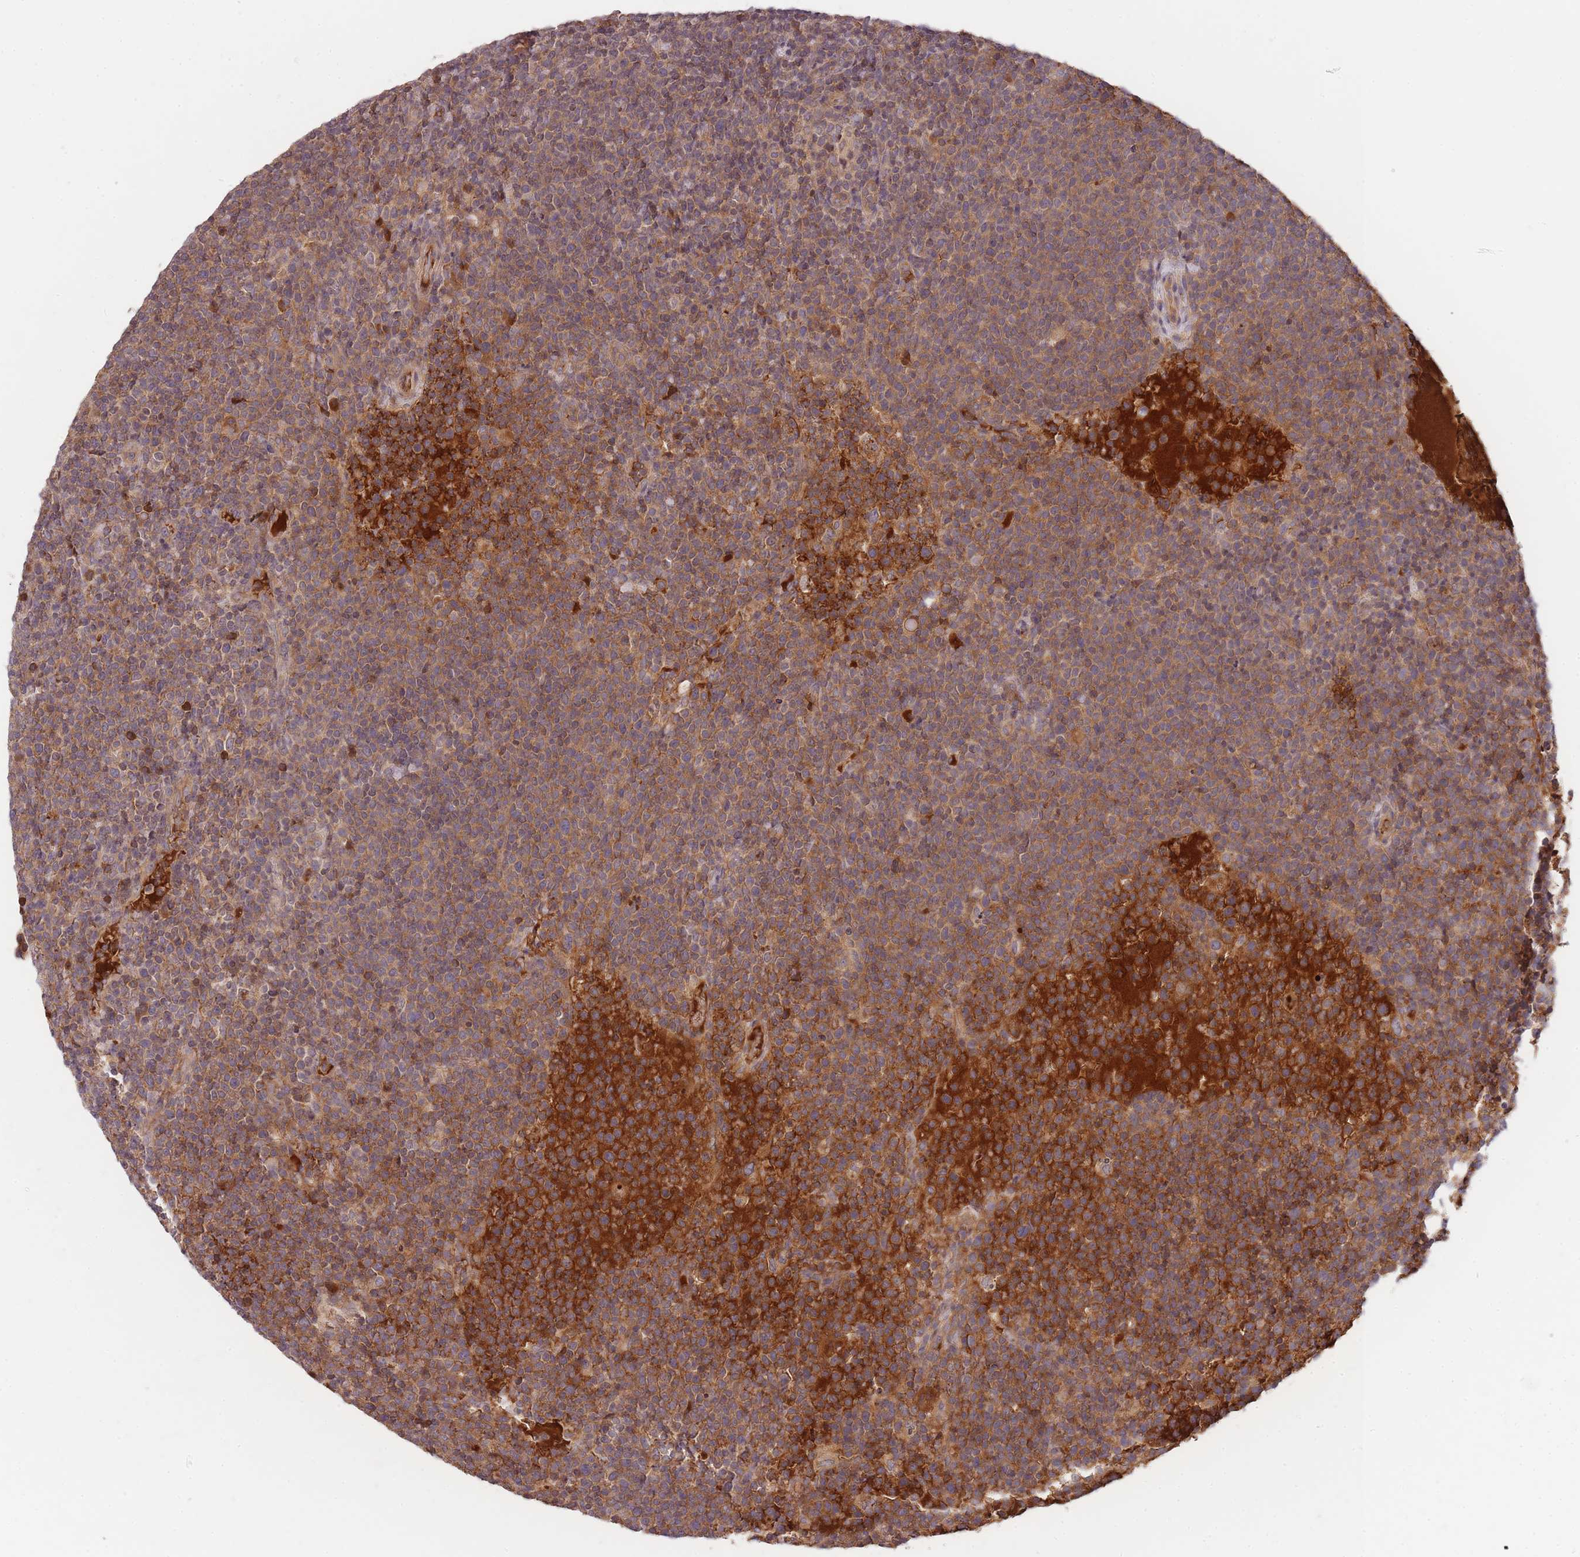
{"staining": {"intensity": "moderate", "quantity": "25%-75%", "location": "cytoplasmic/membranous"}, "tissue": "lymphoma", "cell_type": "Tumor cells", "image_type": "cancer", "snomed": [{"axis": "morphology", "description": "Malignant lymphoma, non-Hodgkin's type, High grade"}, {"axis": "topography", "description": "Lymph node"}], "caption": "Immunohistochemistry (IHC) (DAB) staining of human lymphoma reveals moderate cytoplasmic/membranous protein positivity in about 25%-75% of tumor cells.", "gene": "RALGDS", "patient": {"sex": "male", "age": 61}}